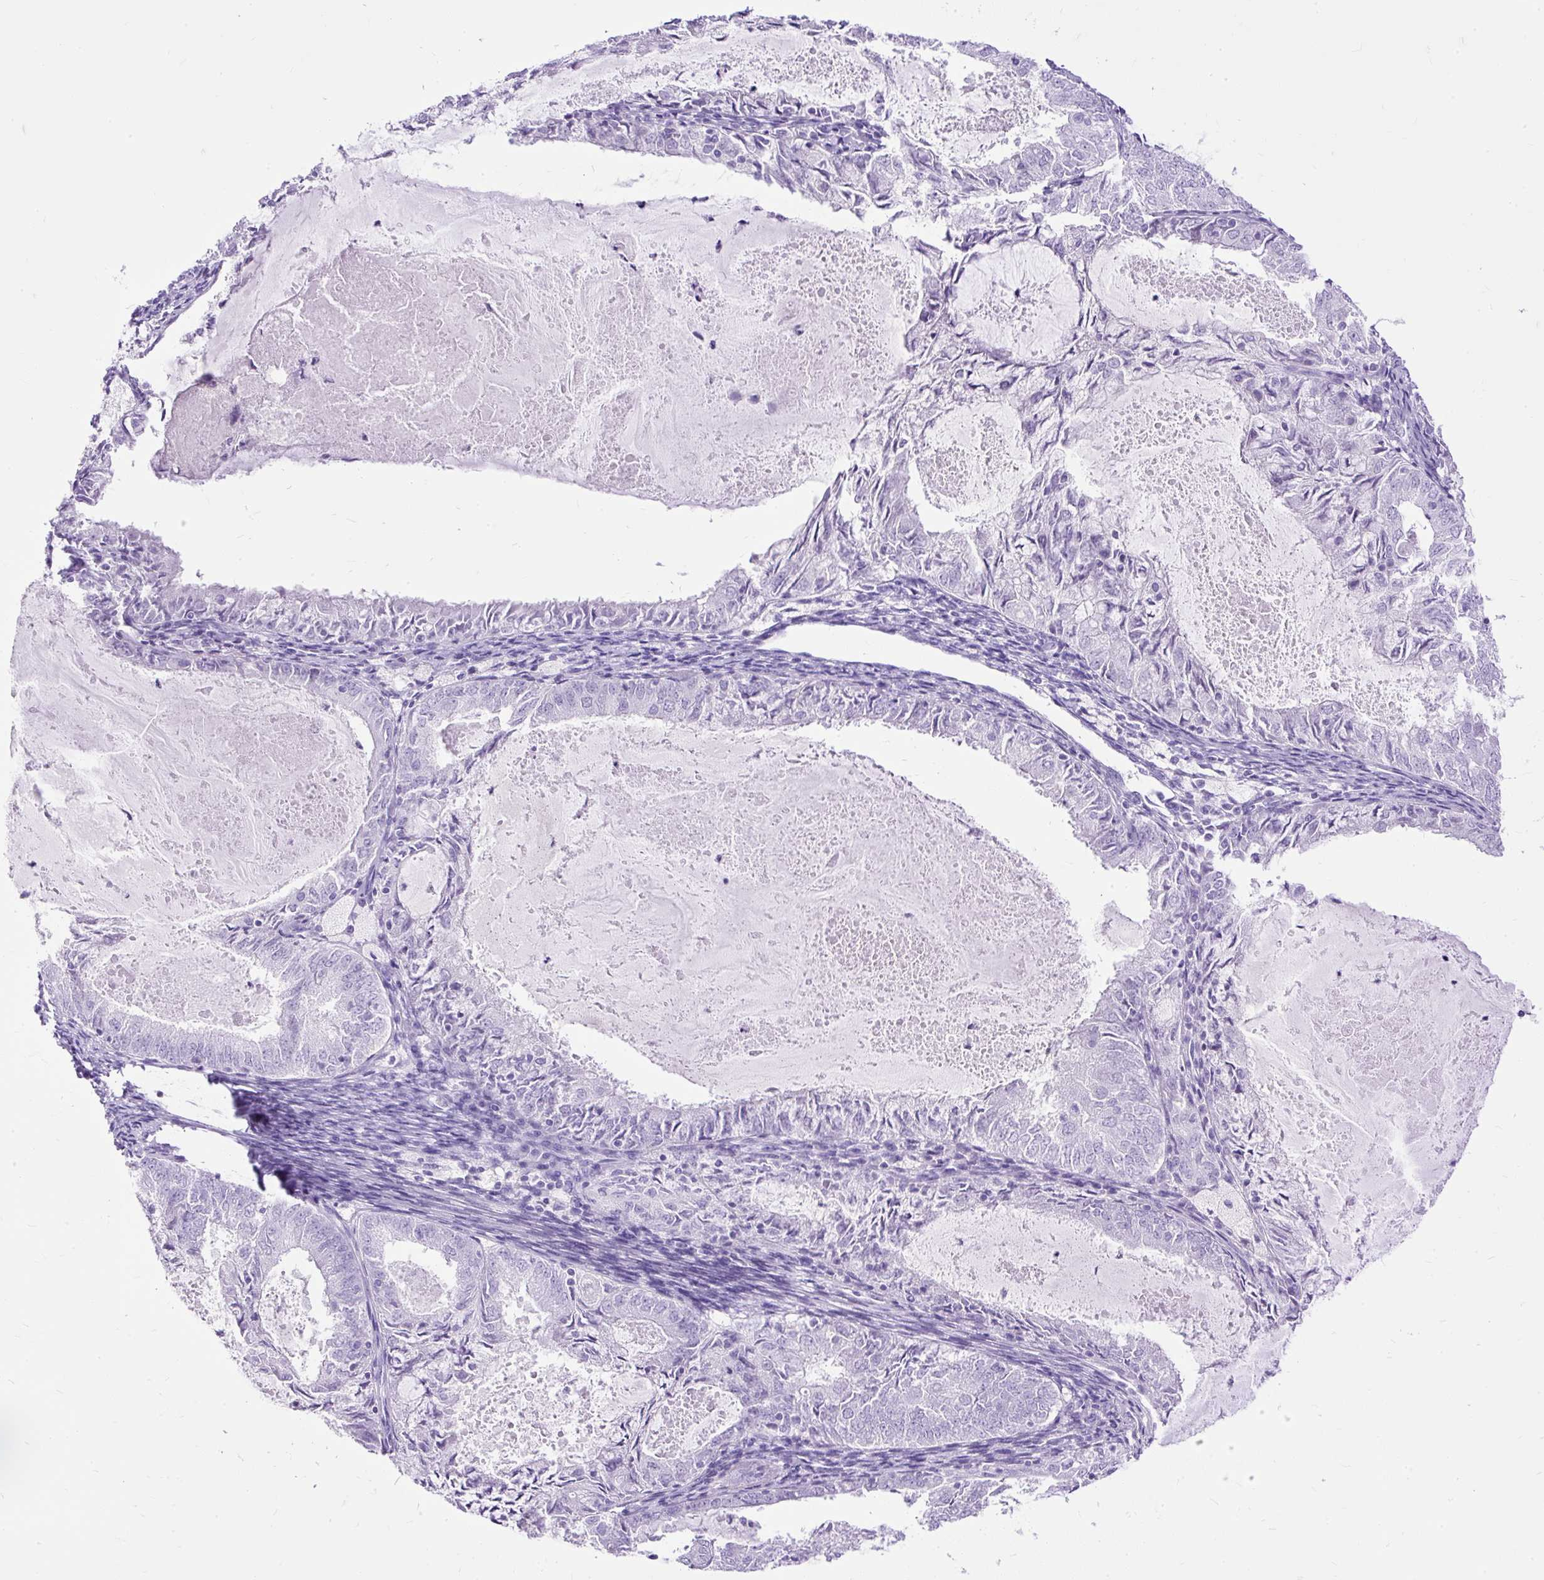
{"staining": {"intensity": "negative", "quantity": "none", "location": "none"}, "tissue": "endometrial cancer", "cell_type": "Tumor cells", "image_type": "cancer", "snomed": [{"axis": "morphology", "description": "Adenocarcinoma, NOS"}, {"axis": "topography", "description": "Endometrium"}], "caption": "This histopathology image is of endometrial cancer (adenocarcinoma) stained with immunohistochemistry (IHC) to label a protein in brown with the nuclei are counter-stained blue. There is no staining in tumor cells. (DAB immunohistochemistry (IHC), high magnification).", "gene": "HEY1", "patient": {"sex": "female", "age": 57}}